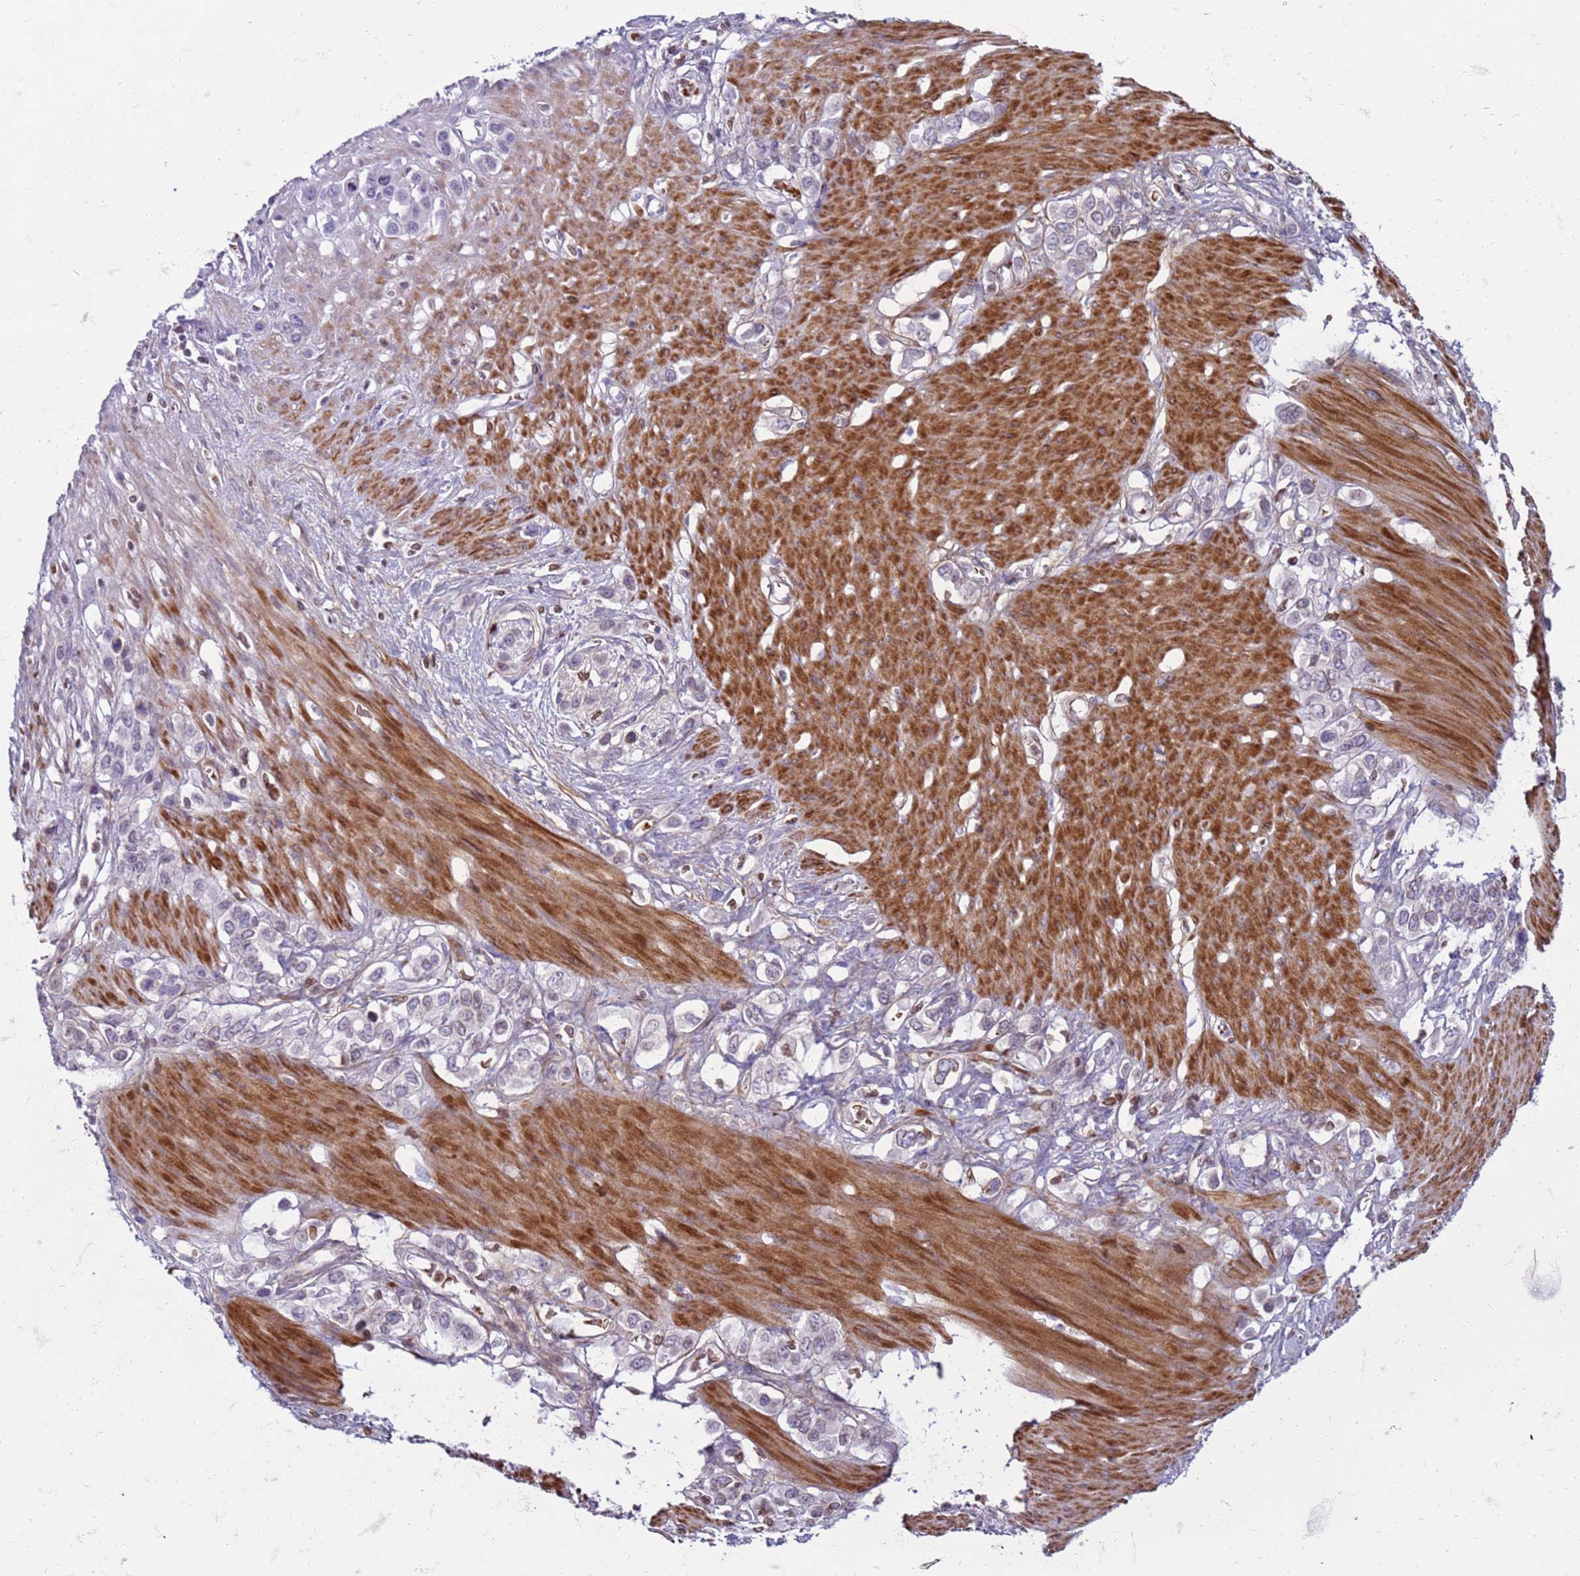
{"staining": {"intensity": "negative", "quantity": "none", "location": "none"}, "tissue": "stomach cancer", "cell_type": "Tumor cells", "image_type": "cancer", "snomed": [{"axis": "morphology", "description": "Adenocarcinoma, NOS"}, {"axis": "morphology", "description": "Adenocarcinoma, High grade"}, {"axis": "topography", "description": "Stomach, upper"}, {"axis": "topography", "description": "Stomach, lower"}], "caption": "An image of stomach cancer (adenocarcinoma) stained for a protein reveals no brown staining in tumor cells. (DAB (3,3'-diaminobenzidine) immunohistochemistry (IHC) visualized using brightfield microscopy, high magnification).", "gene": "METTL25B", "patient": {"sex": "female", "age": 65}}